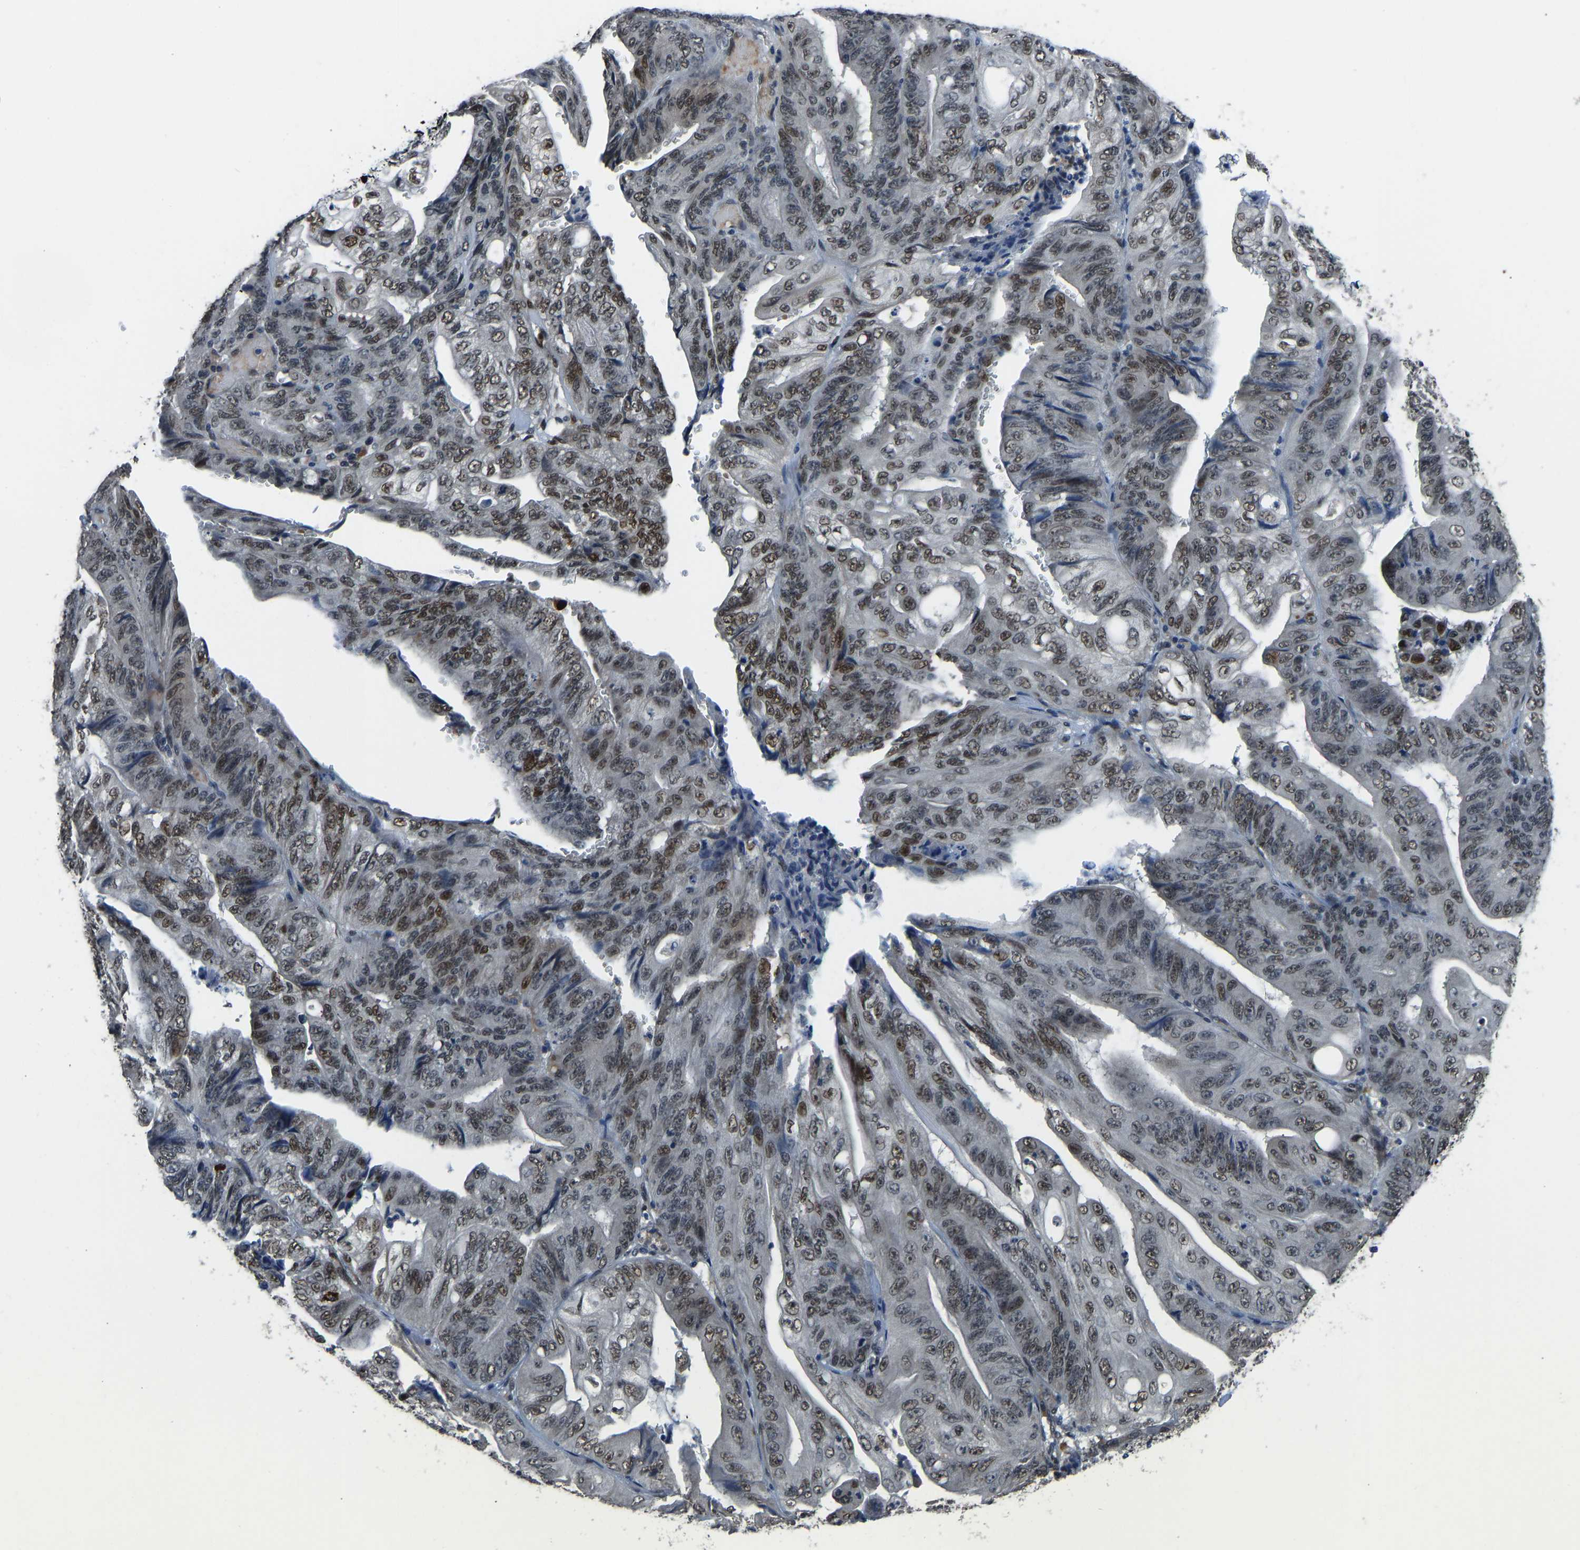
{"staining": {"intensity": "moderate", "quantity": "25%-75%", "location": "nuclear"}, "tissue": "stomach cancer", "cell_type": "Tumor cells", "image_type": "cancer", "snomed": [{"axis": "morphology", "description": "Adenocarcinoma, NOS"}, {"axis": "topography", "description": "Stomach"}], "caption": "Protein expression analysis of human stomach cancer reveals moderate nuclear staining in about 25%-75% of tumor cells.", "gene": "FOS", "patient": {"sex": "female", "age": 73}}